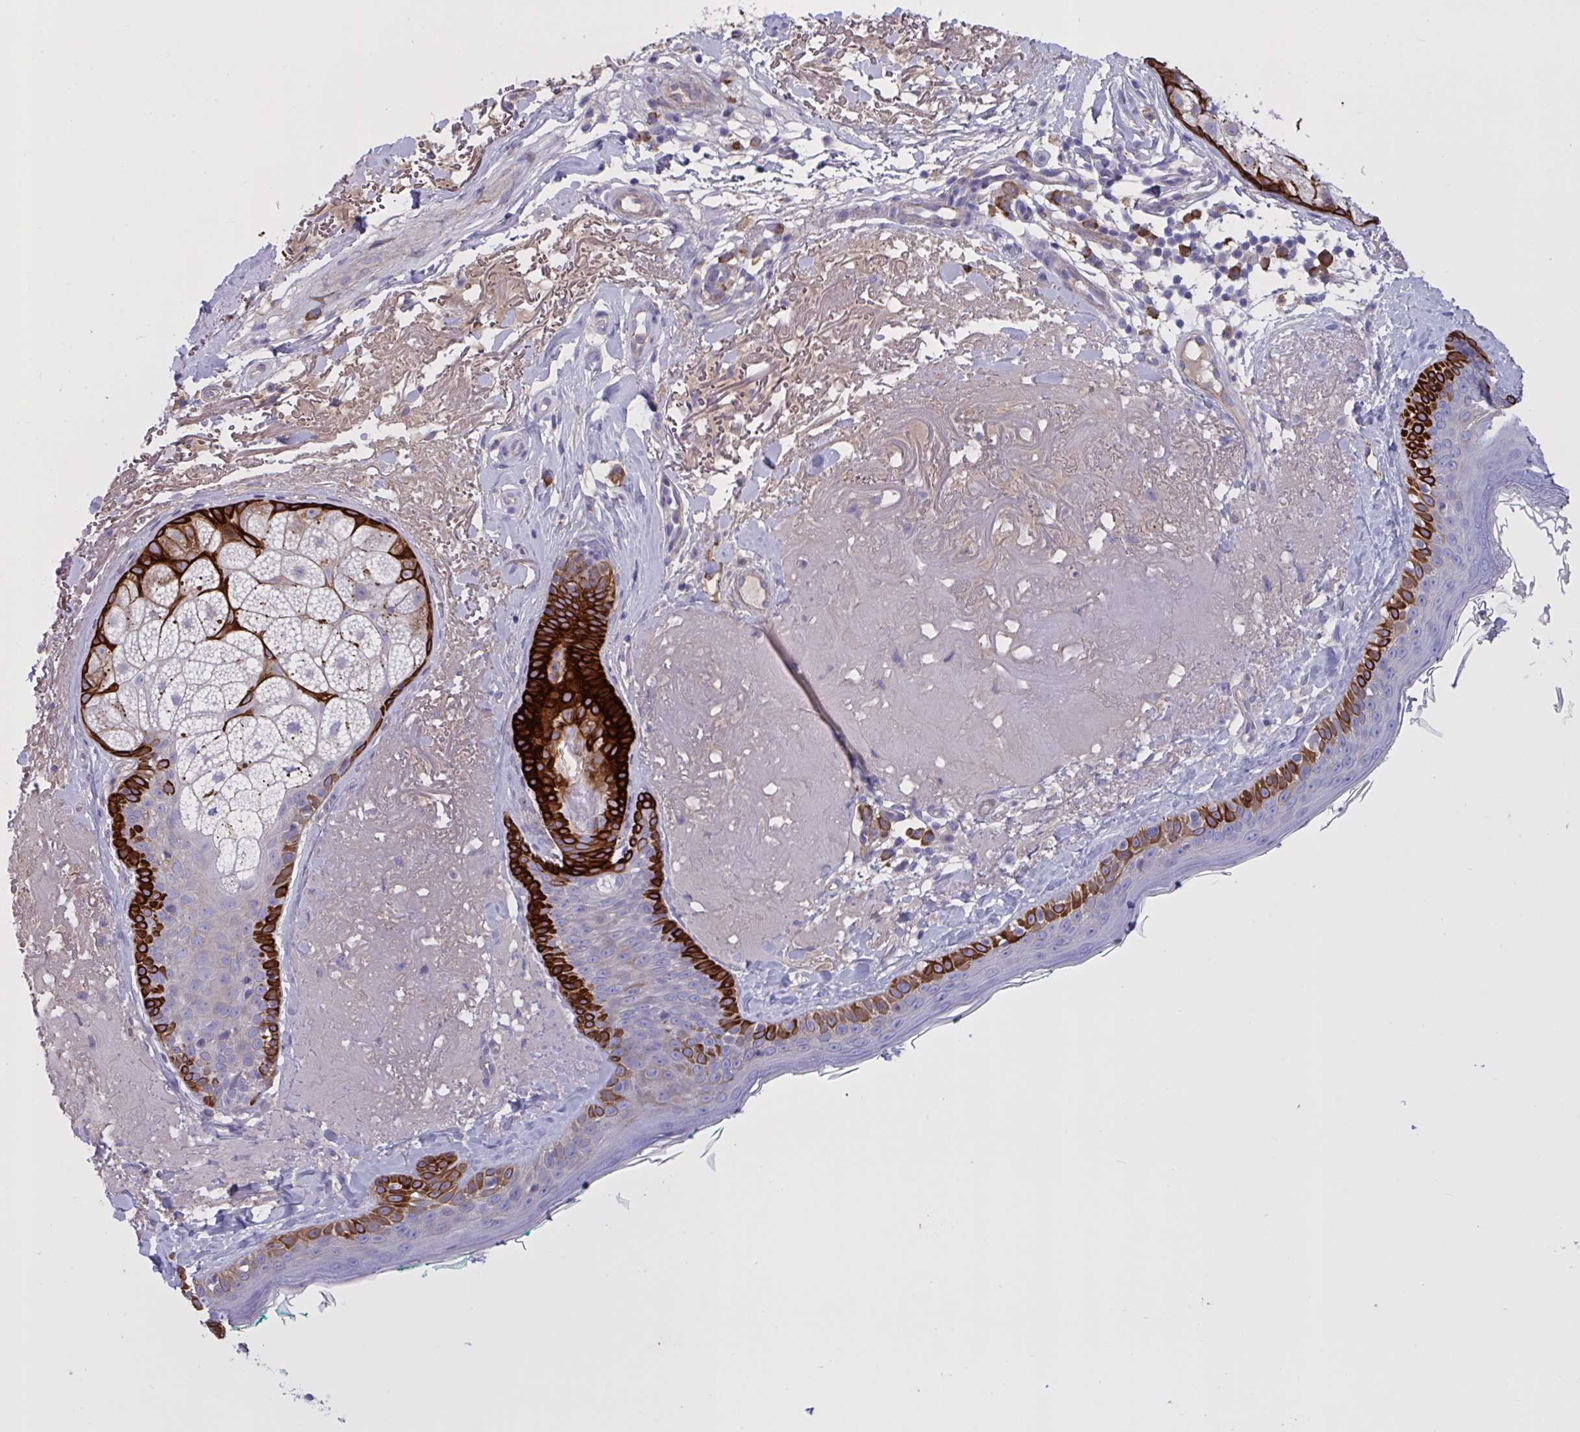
{"staining": {"intensity": "negative", "quantity": "none", "location": "none"}, "tissue": "skin", "cell_type": "Fibroblasts", "image_type": "normal", "snomed": [{"axis": "morphology", "description": "Normal tissue, NOS"}, {"axis": "topography", "description": "Skin"}], "caption": "Histopathology image shows no significant protein staining in fibroblasts of normal skin. The staining was performed using DAB (3,3'-diaminobenzidine) to visualize the protein expression in brown, while the nuclei were stained in blue with hematoxylin (Magnification: 20x).", "gene": "SLC66A1", "patient": {"sex": "male", "age": 73}}